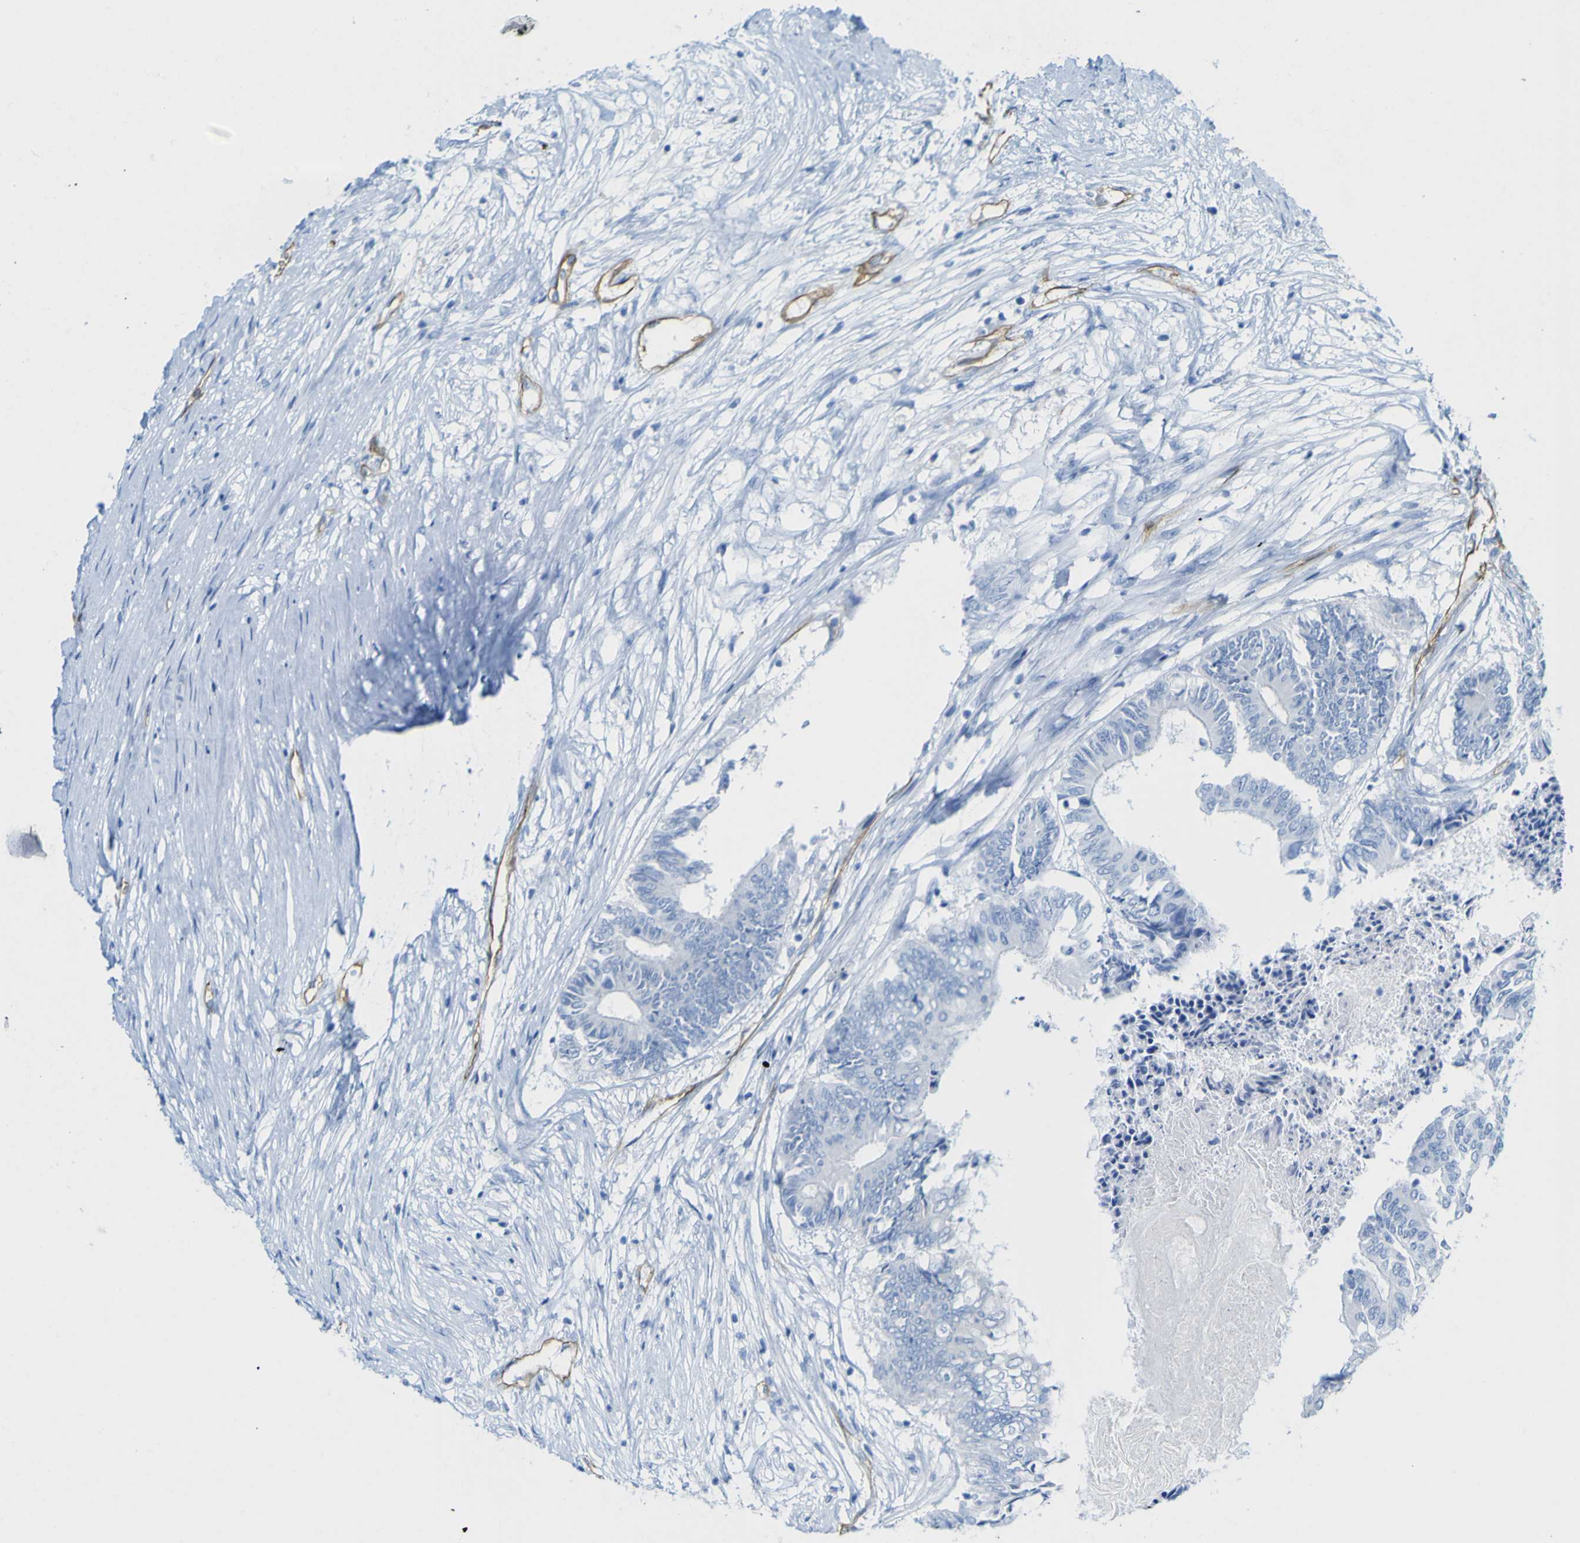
{"staining": {"intensity": "negative", "quantity": "none", "location": "none"}, "tissue": "colorectal cancer", "cell_type": "Tumor cells", "image_type": "cancer", "snomed": [{"axis": "morphology", "description": "Adenocarcinoma, NOS"}, {"axis": "topography", "description": "Rectum"}], "caption": "High magnification brightfield microscopy of colorectal adenocarcinoma stained with DAB (3,3'-diaminobenzidine) (brown) and counterstained with hematoxylin (blue): tumor cells show no significant staining.", "gene": "CD93", "patient": {"sex": "male", "age": 63}}